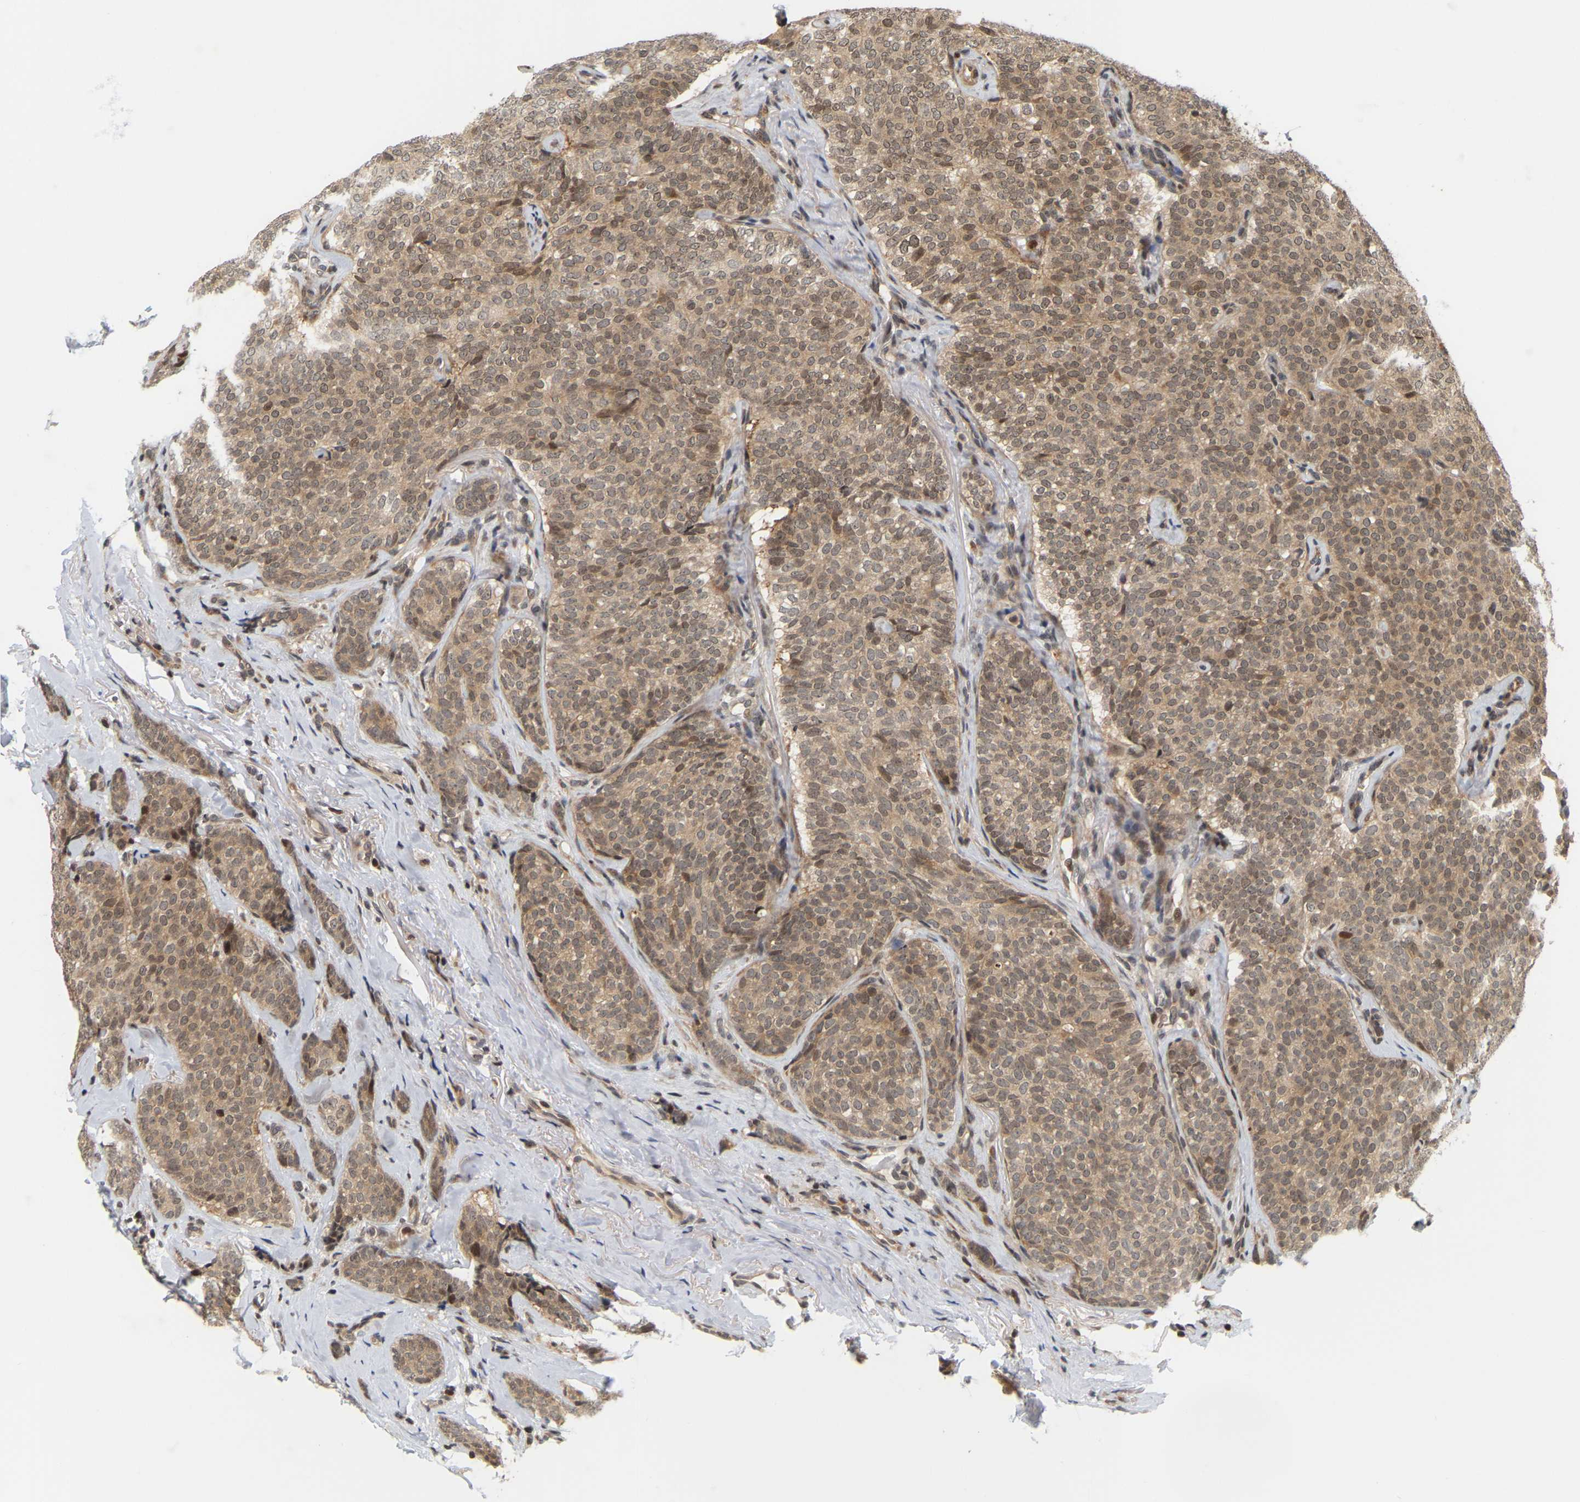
{"staining": {"intensity": "moderate", "quantity": ">75%", "location": "cytoplasmic/membranous"}, "tissue": "breast cancer", "cell_type": "Tumor cells", "image_type": "cancer", "snomed": [{"axis": "morphology", "description": "Lobular carcinoma"}, {"axis": "topography", "description": "Skin"}, {"axis": "topography", "description": "Breast"}], "caption": "An immunohistochemistry photomicrograph of tumor tissue is shown. Protein staining in brown highlights moderate cytoplasmic/membranous positivity in breast cancer within tumor cells.", "gene": "NFE2L2", "patient": {"sex": "female", "age": 46}}